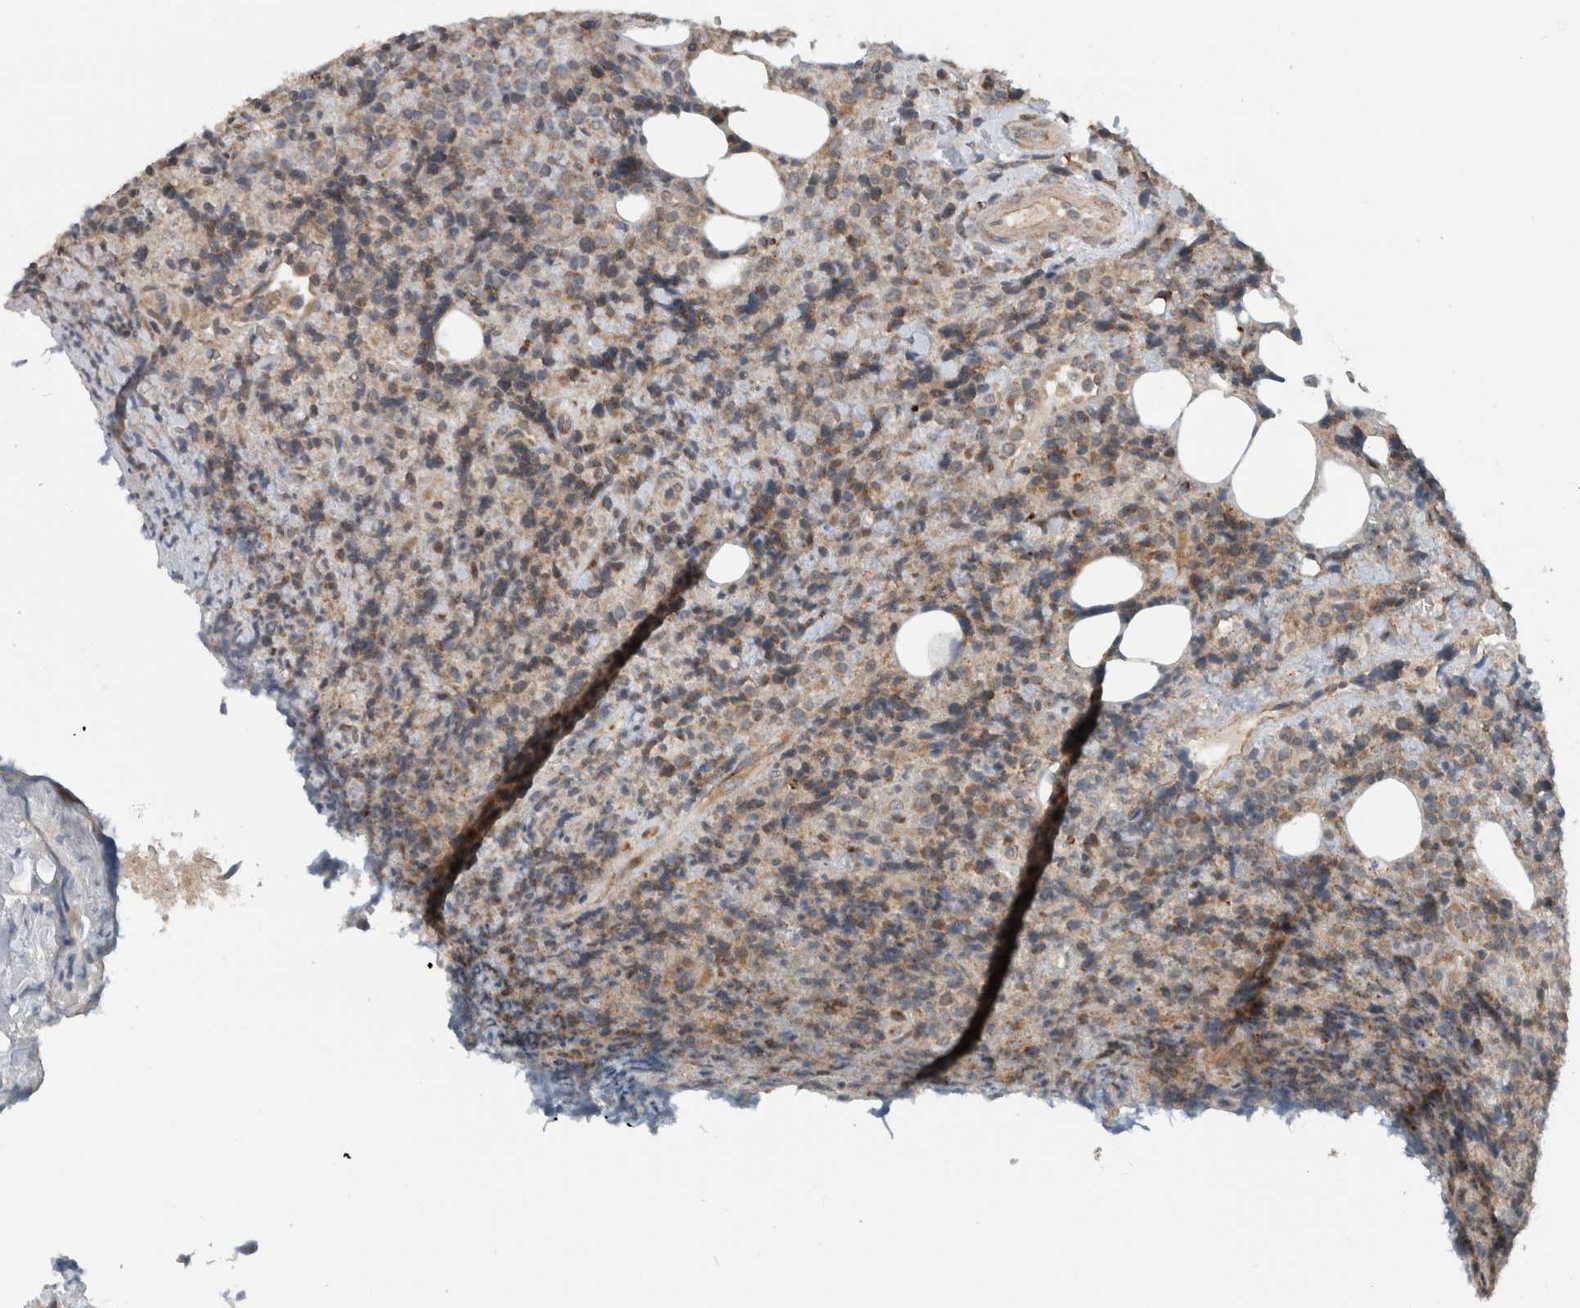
{"staining": {"intensity": "weak", "quantity": "25%-75%", "location": "cytoplasmic/membranous"}, "tissue": "lymphoma", "cell_type": "Tumor cells", "image_type": "cancer", "snomed": [{"axis": "morphology", "description": "Malignant lymphoma, non-Hodgkin's type, High grade"}, {"axis": "topography", "description": "Lymph node"}], "caption": "Immunohistochemical staining of lymphoma displays low levels of weak cytoplasmic/membranous protein positivity in about 25%-75% of tumor cells.", "gene": "GBA2", "patient": {"sex": "male", "age": 13}}